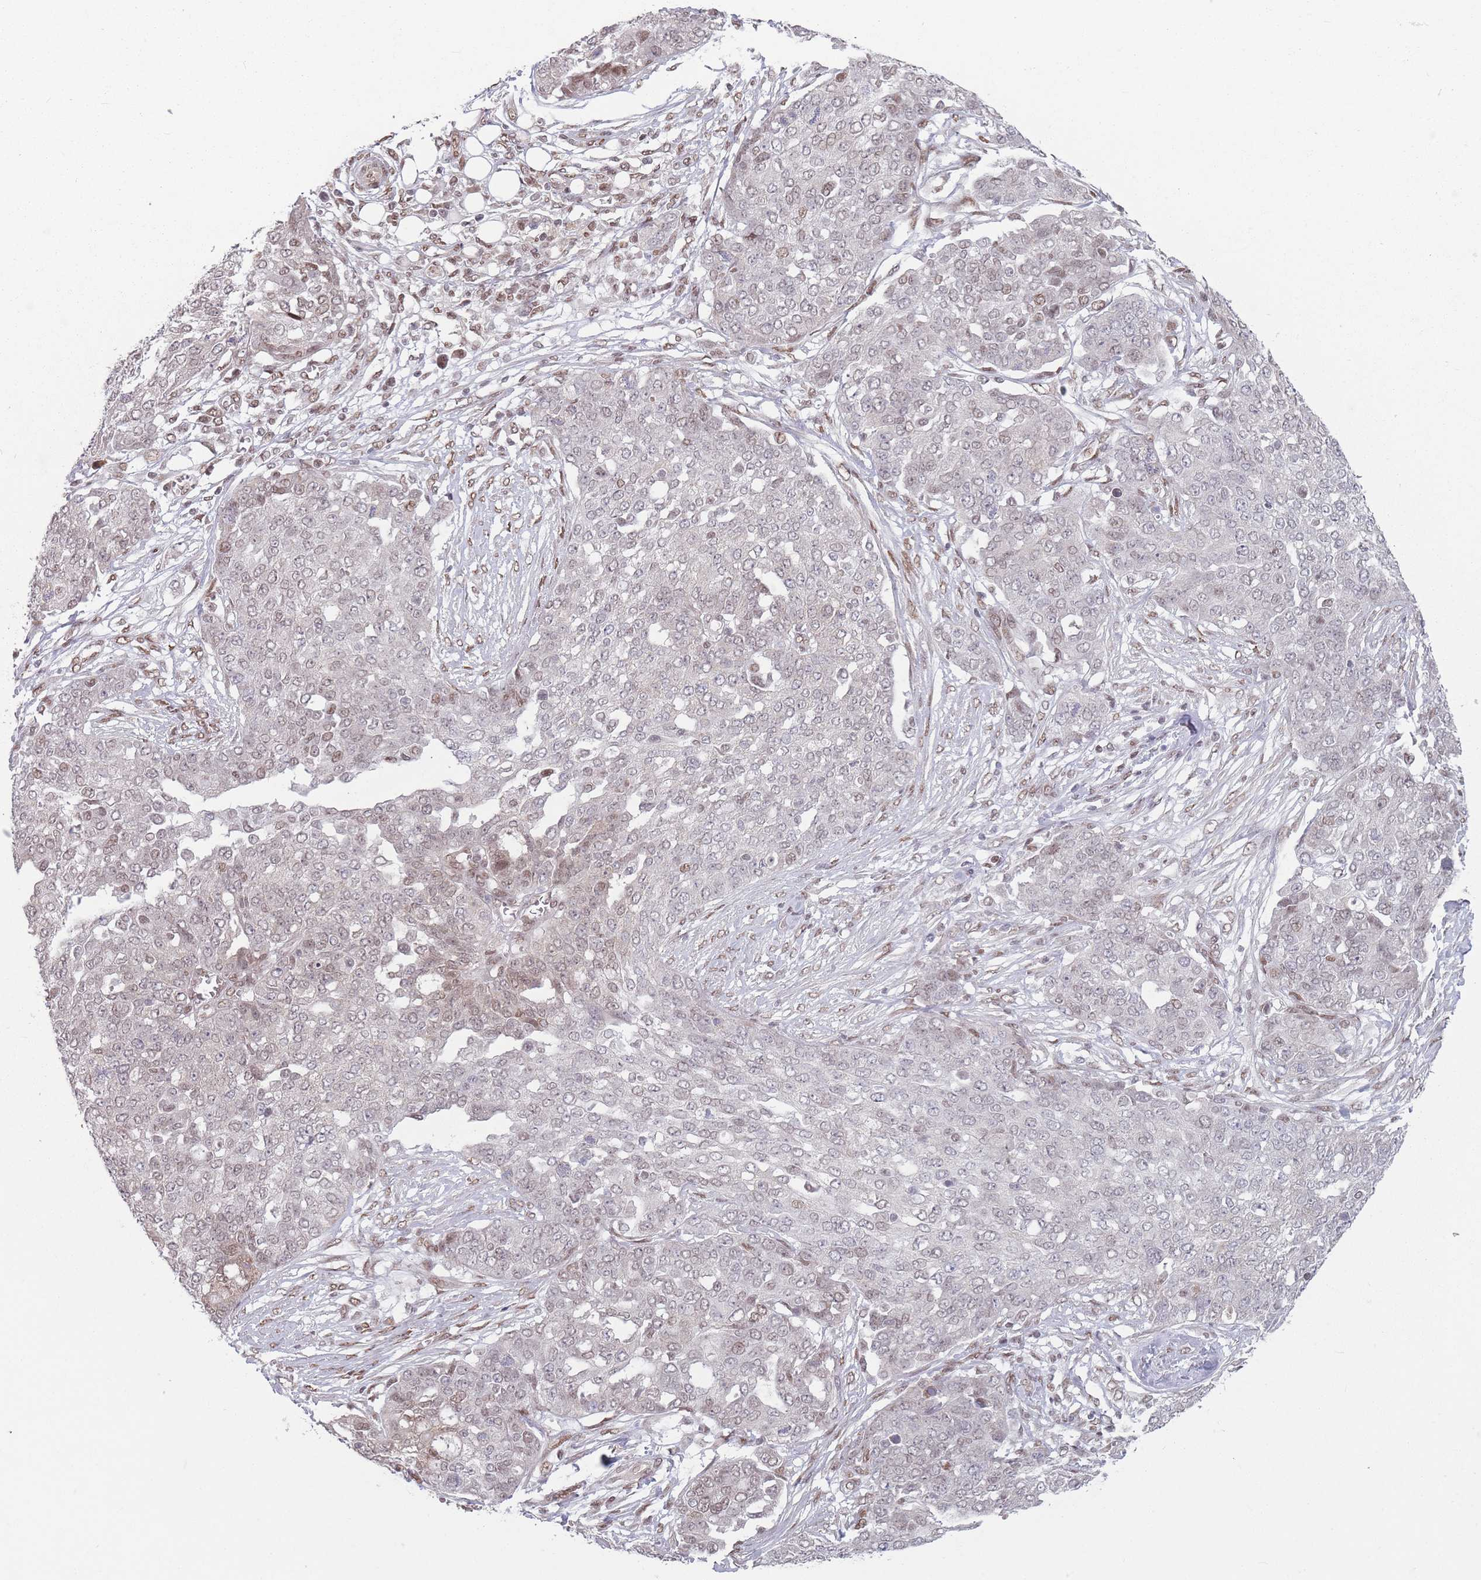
{"staining": {"intensity": "moderate", "quantity": "<25%", "location": "nuclear"}, "tissue": "ovarian cancer", "cell_type": "Tumor cells", "image_type": "cancer", "snomed": [{"axis": "morphology", "description": "Cystadenocarcinoma, serous, NOS"}, {"axis": "topography", "description": "Soft tissue"}, {"axis": "topography", "description": "Ovary"}], "caption": "DAB immunohistochemical staining of human serous cystadenocarcinoma (ovarian) reveals moderate nuclear protein expression in approximately <25% of tumor cells.", "gene": "SH3BGRL2", "patient": {"sex": "female", "age": 57}}